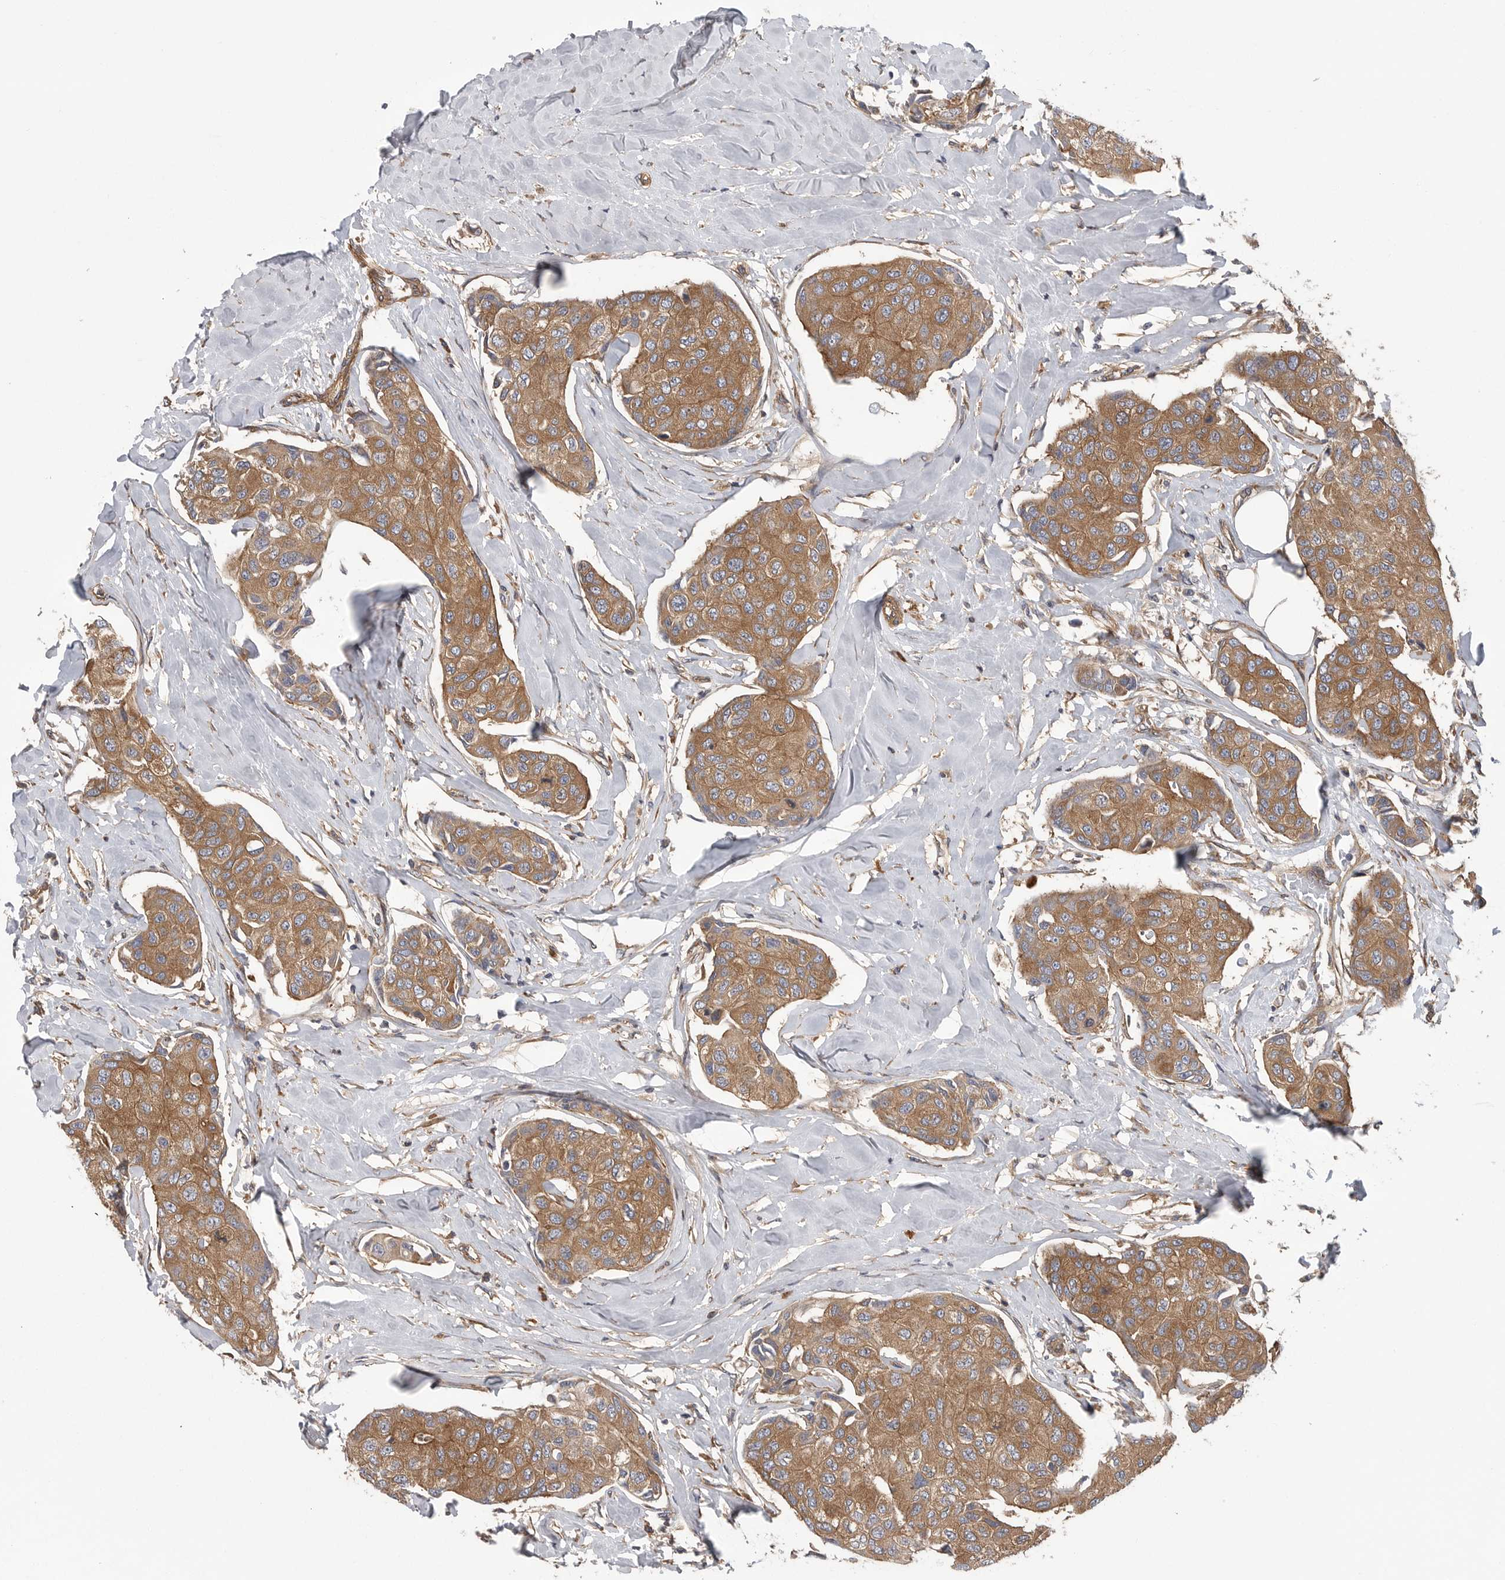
{"staining": {"intensity": "moderate", "quantity": ">75%", "location": "cytoplasmic/membranous"}, "tissue": "breast cancer", "cell_type": "Tumor cells", "image_type": "cancer", "snomed": [{"axis": "morphology", "description": "Duct carcinoma"}, {"axis": "topography", "description": "Breast"}], "caption": "A photomicrograph of intraductal carcinoma (breast) stained for a protein exhibits moderate cytoplasmic/membranous brown staining in tumor cells. The staining was performed using DAB (3,3'-diaminobenzidine), with brown indicating positive protein expression. Nuclei are stained blue with hematoxylin.", "gene": "OXR1", "patient": {"sex": "female", "age": 80}}